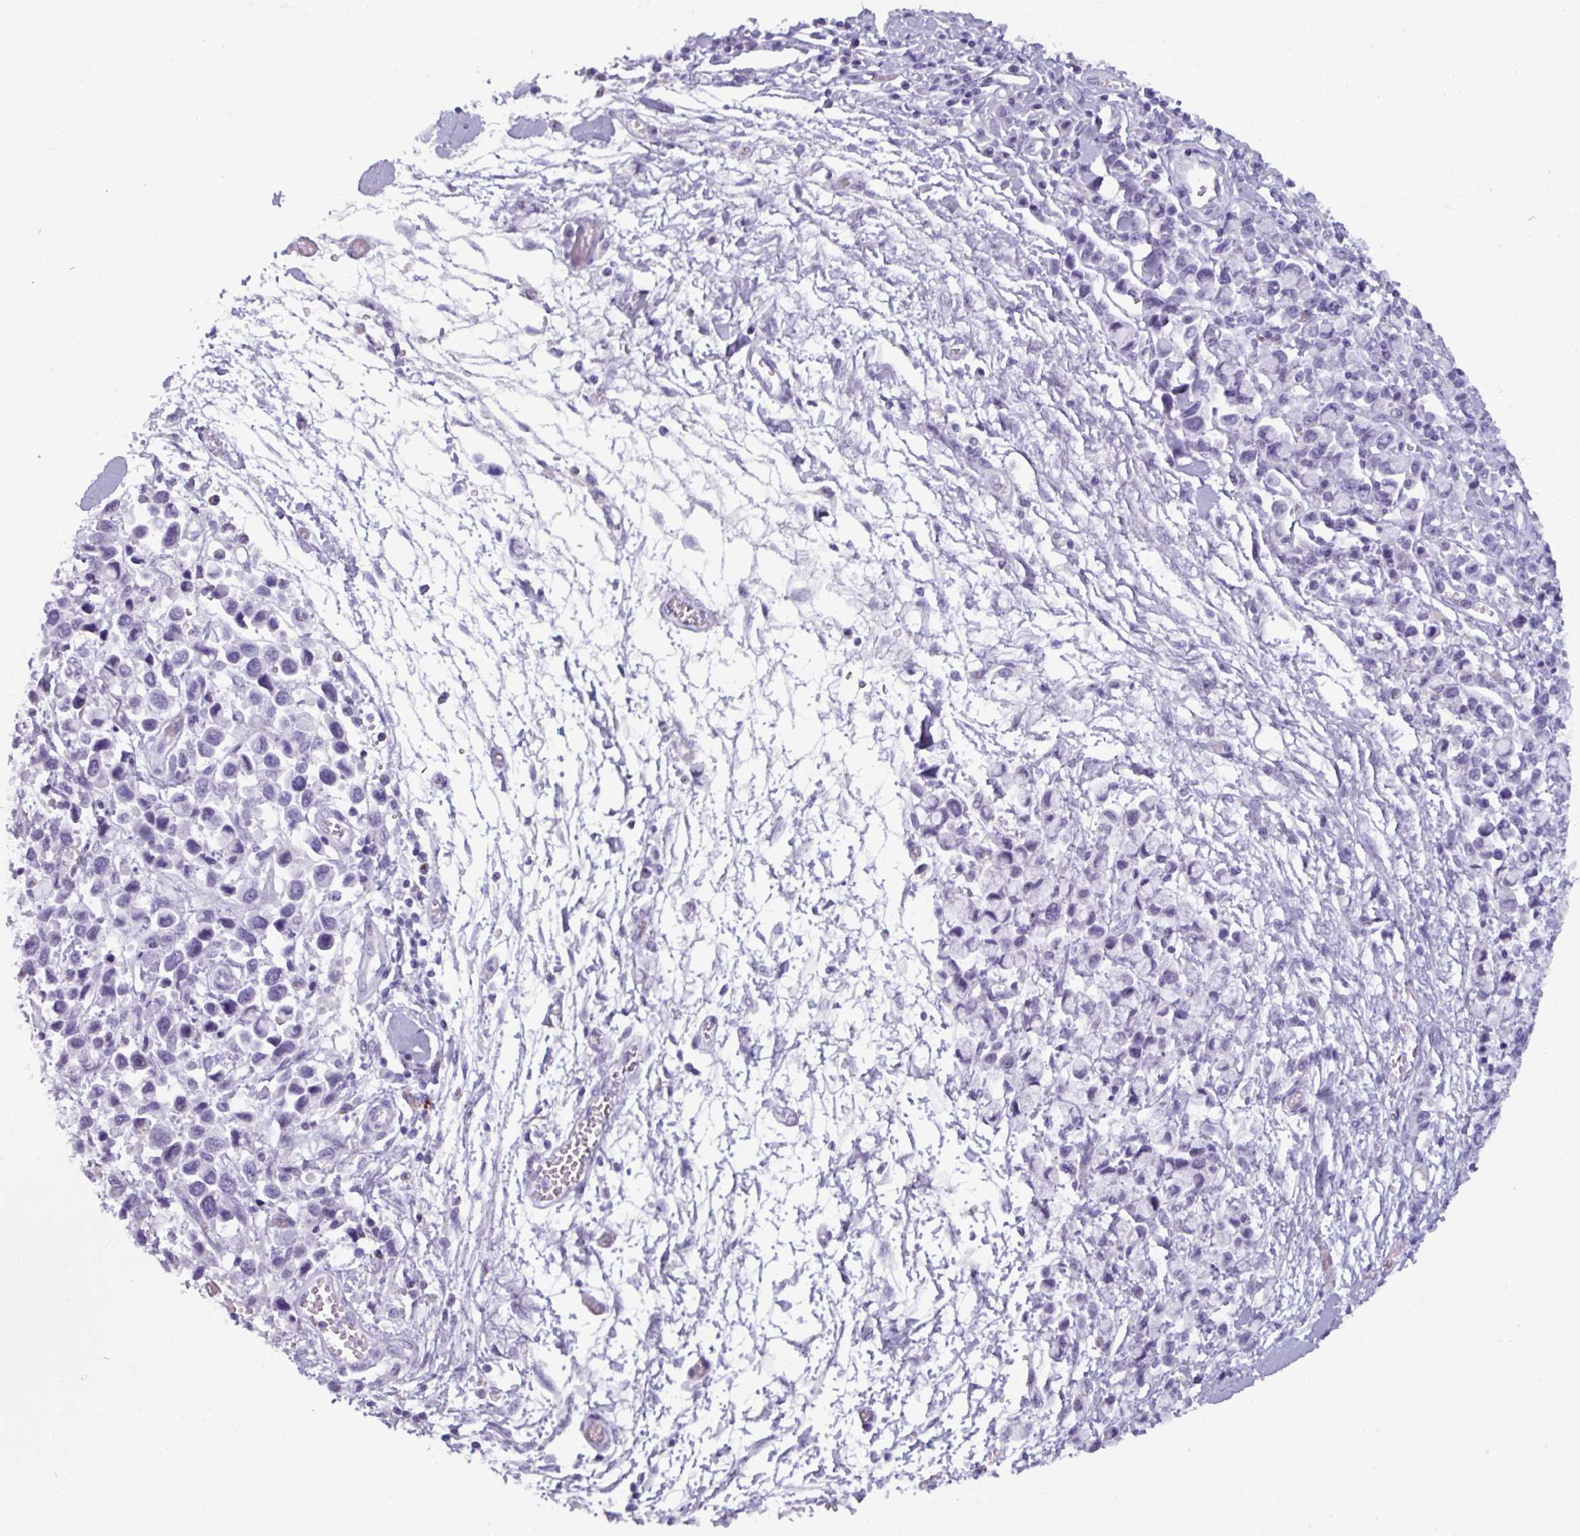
{"staining": {"intensity": "negative", "quantity": "none", "location": "none"}, "tissue": "stomach cancer", "cell_type": "Tumor cells", "image_type": "cancer", "snomed": [{"axis": "morphology", "description": "Adenocarcinoma, NOS"}, {"axis": "topography", "description": "Stomach"}], "caption": "A histopathology image of stomach adenocarcinoma stained for a protein reveals no brown staining in tumor cells.", "gene": "SPESP1", "patient": {"sex": "female", "age": 81}}